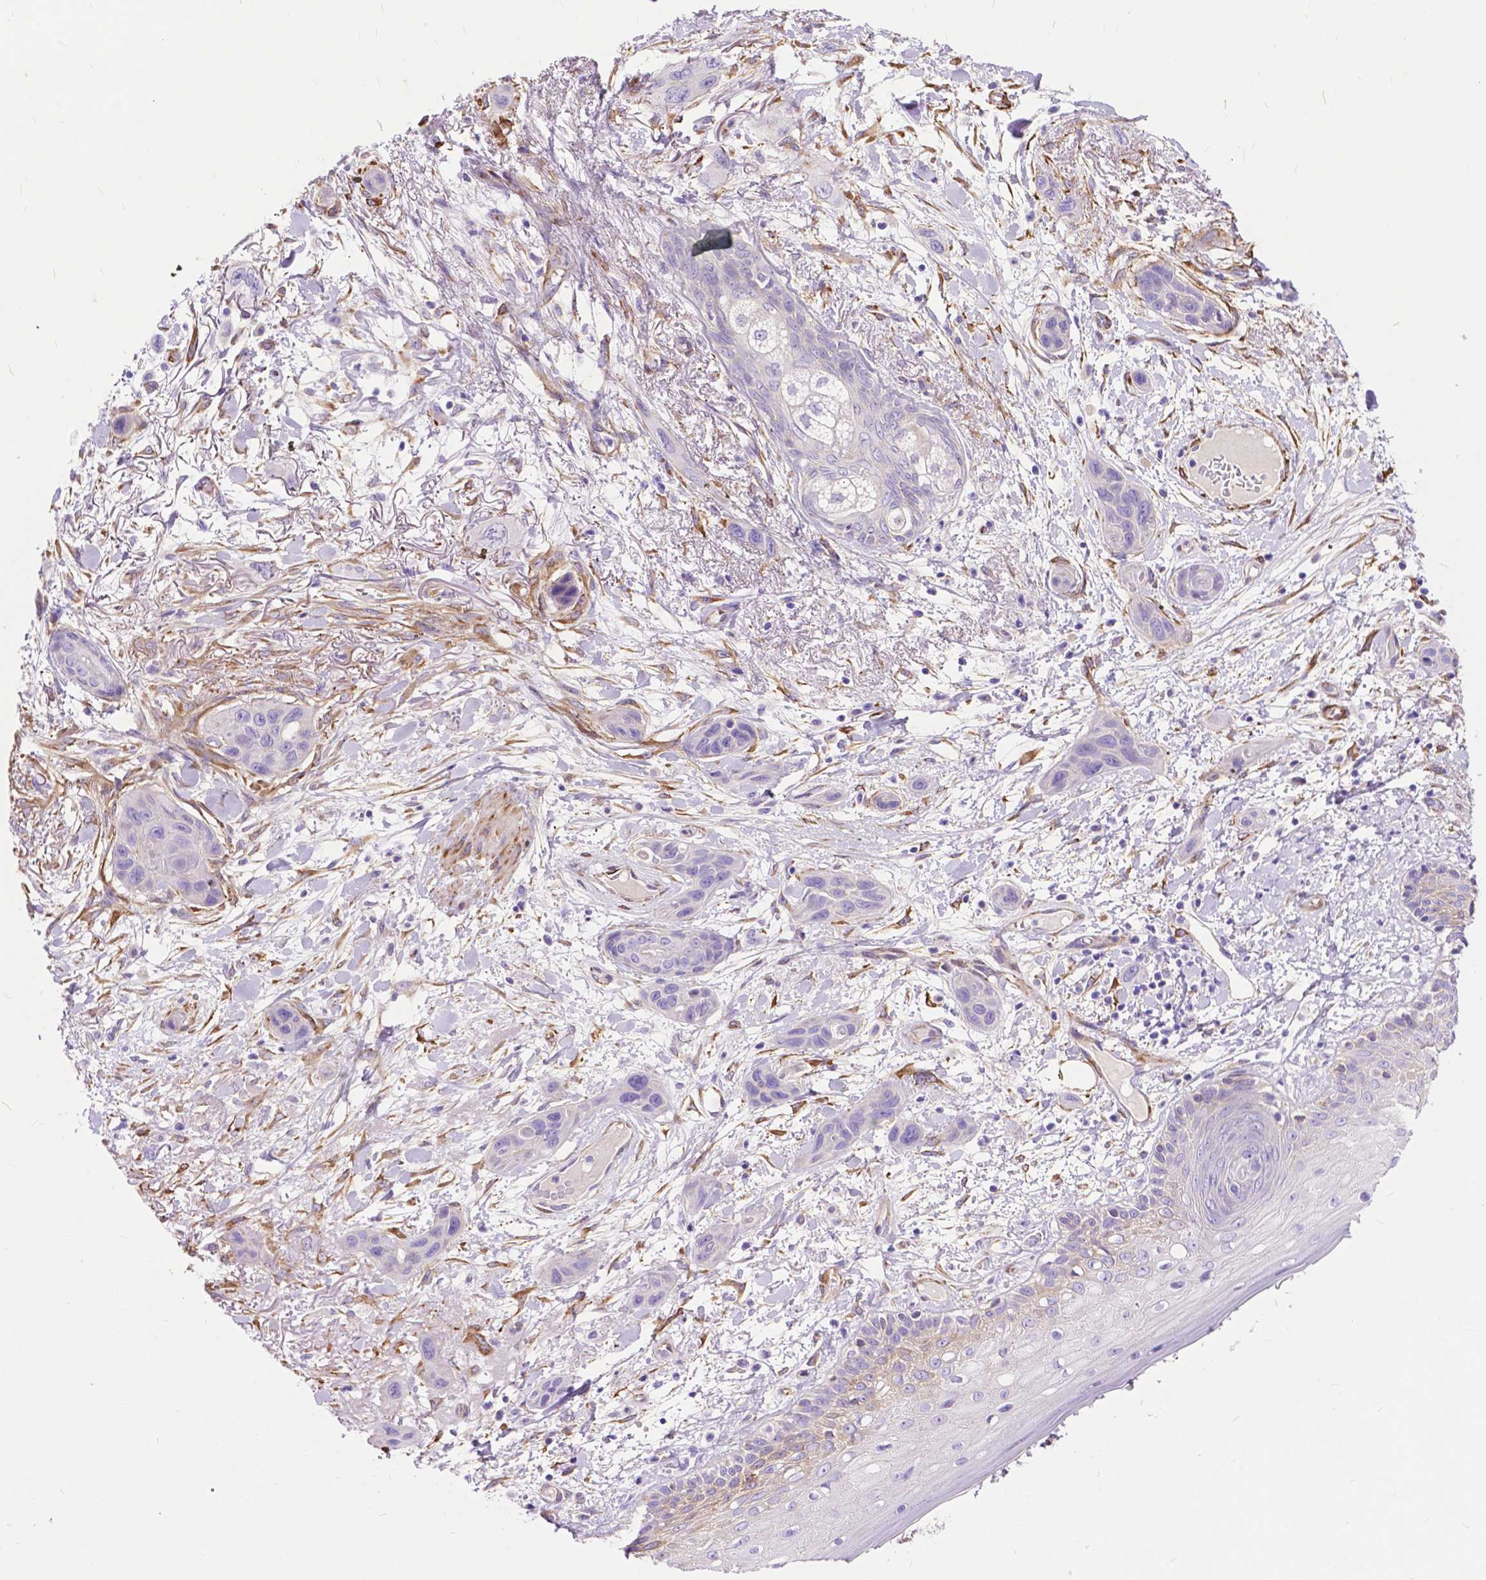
{"staining": {"intensity": "negative", "quantity": "none", "location": "none"}, "tissue": "skin cancer", "cell_type": "Tumor cells", "image_type": "cancer", "snomed": [{"axis": "morphology", "description": "Squamous cell carcinoma, NOS"}, {"axis": "topography", "description": "Skin"}], "caption": "This micrograph is of skin cancer stained with immunohistochemistry (IHC) to label a protein in brown with the nuclei are counter-stained blue. There is no staining in tumor cells. The staining was performed using DAB to visualize the protein expression in brown, while the nuclei were stained in blue with hematoxylin (Magnification: 20x).", "gene": "PCDHA12", "patient": {"sex": "male", "age": 79}}